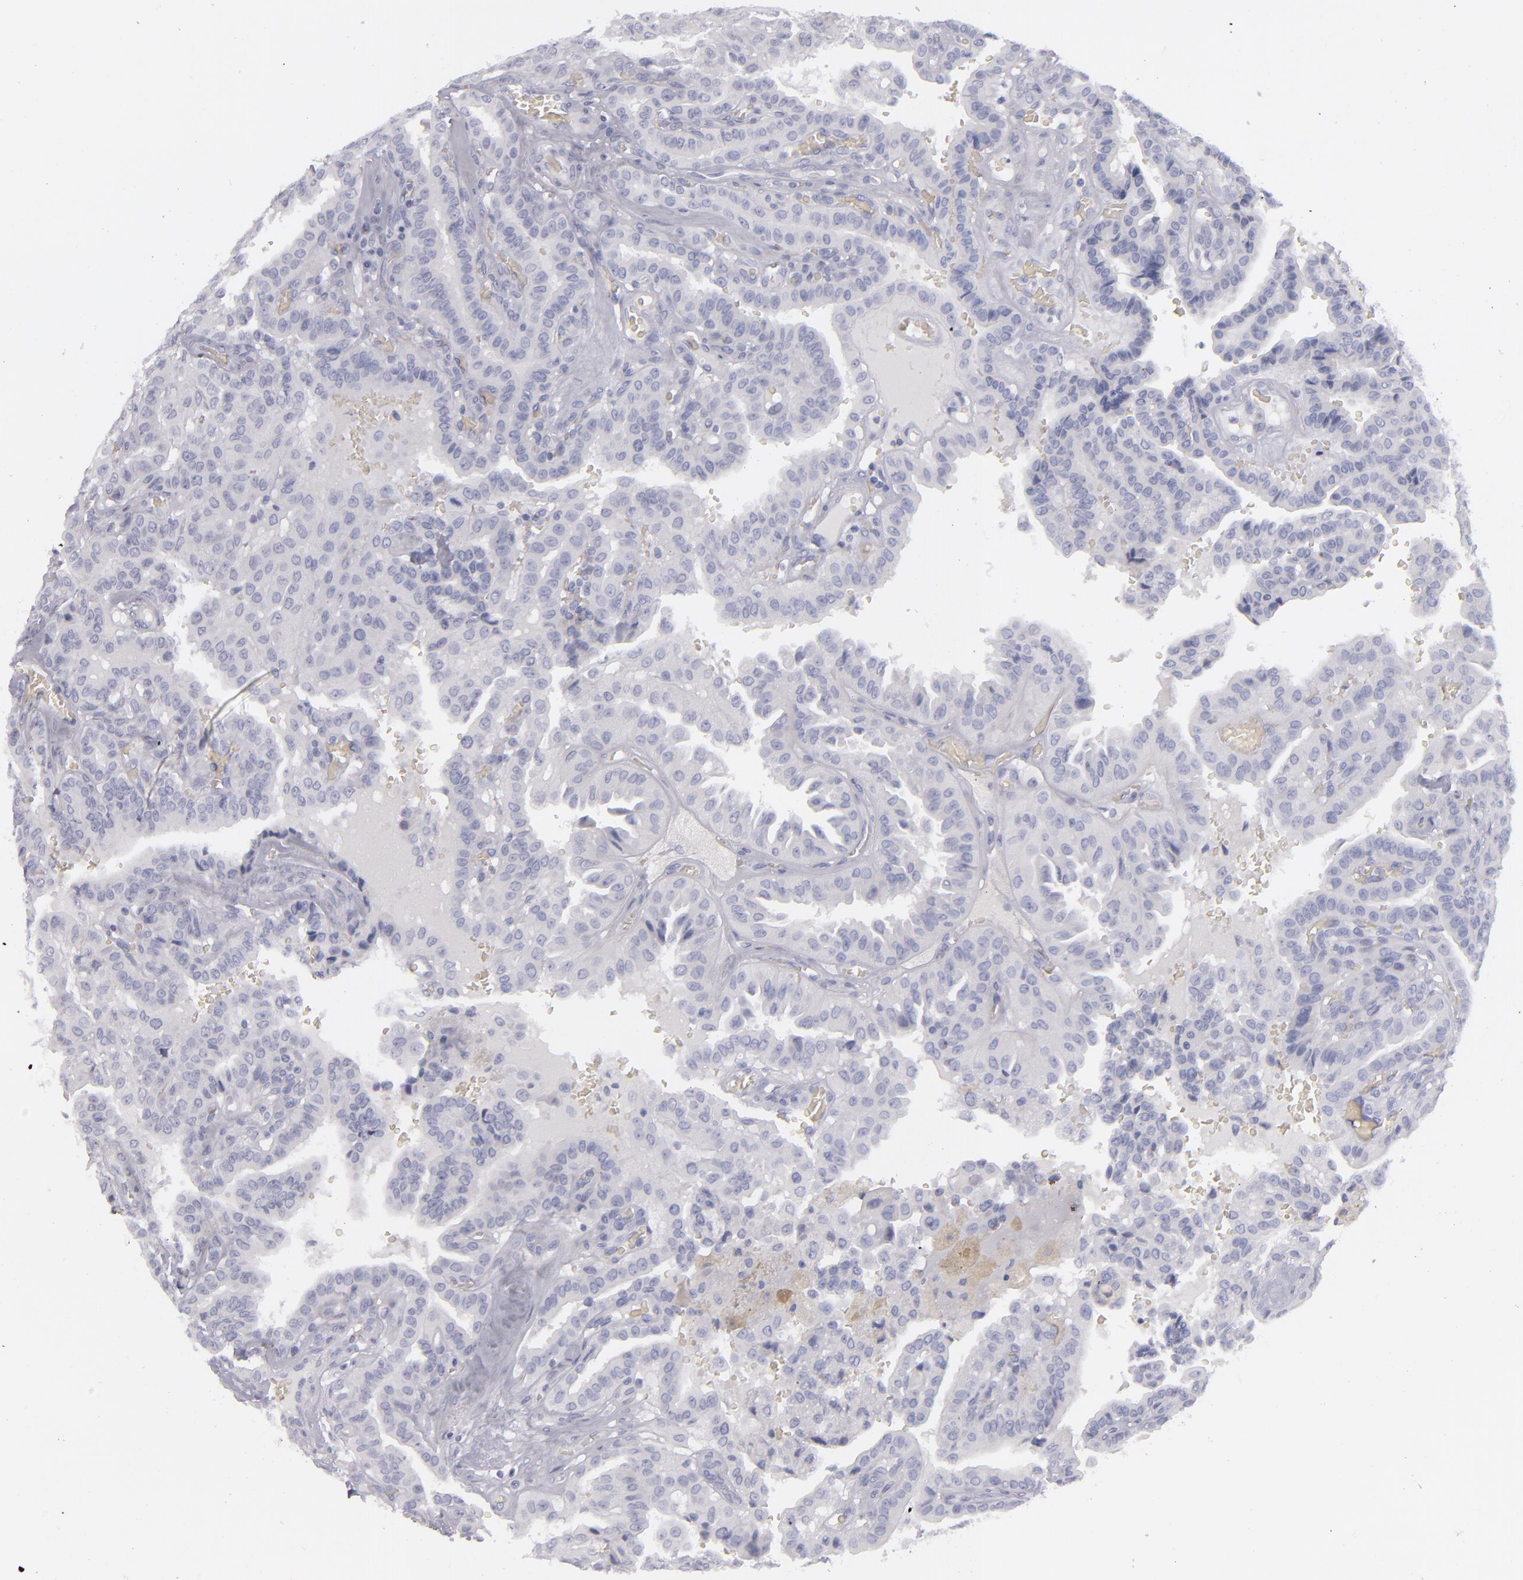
{"staining": {"intensity": "negative", "quantity": "none", "location": "none"}, "tissue": "thyroid cancer", "cell_type": "Tumor cells", "image_type": "cancer", "snomed": [{"axis": "morphology", "description": "Papillary adenocarcinoma, NOS"}, {"axis": "topography", "description": "Thyroid gland"}], "caption": "This is an immunohistochemistry (IHC) image of human thyroid cancer. There is no expression in tumor cells.", "gene": "CD22", "patient": {"sex": "male", "age": 87}}